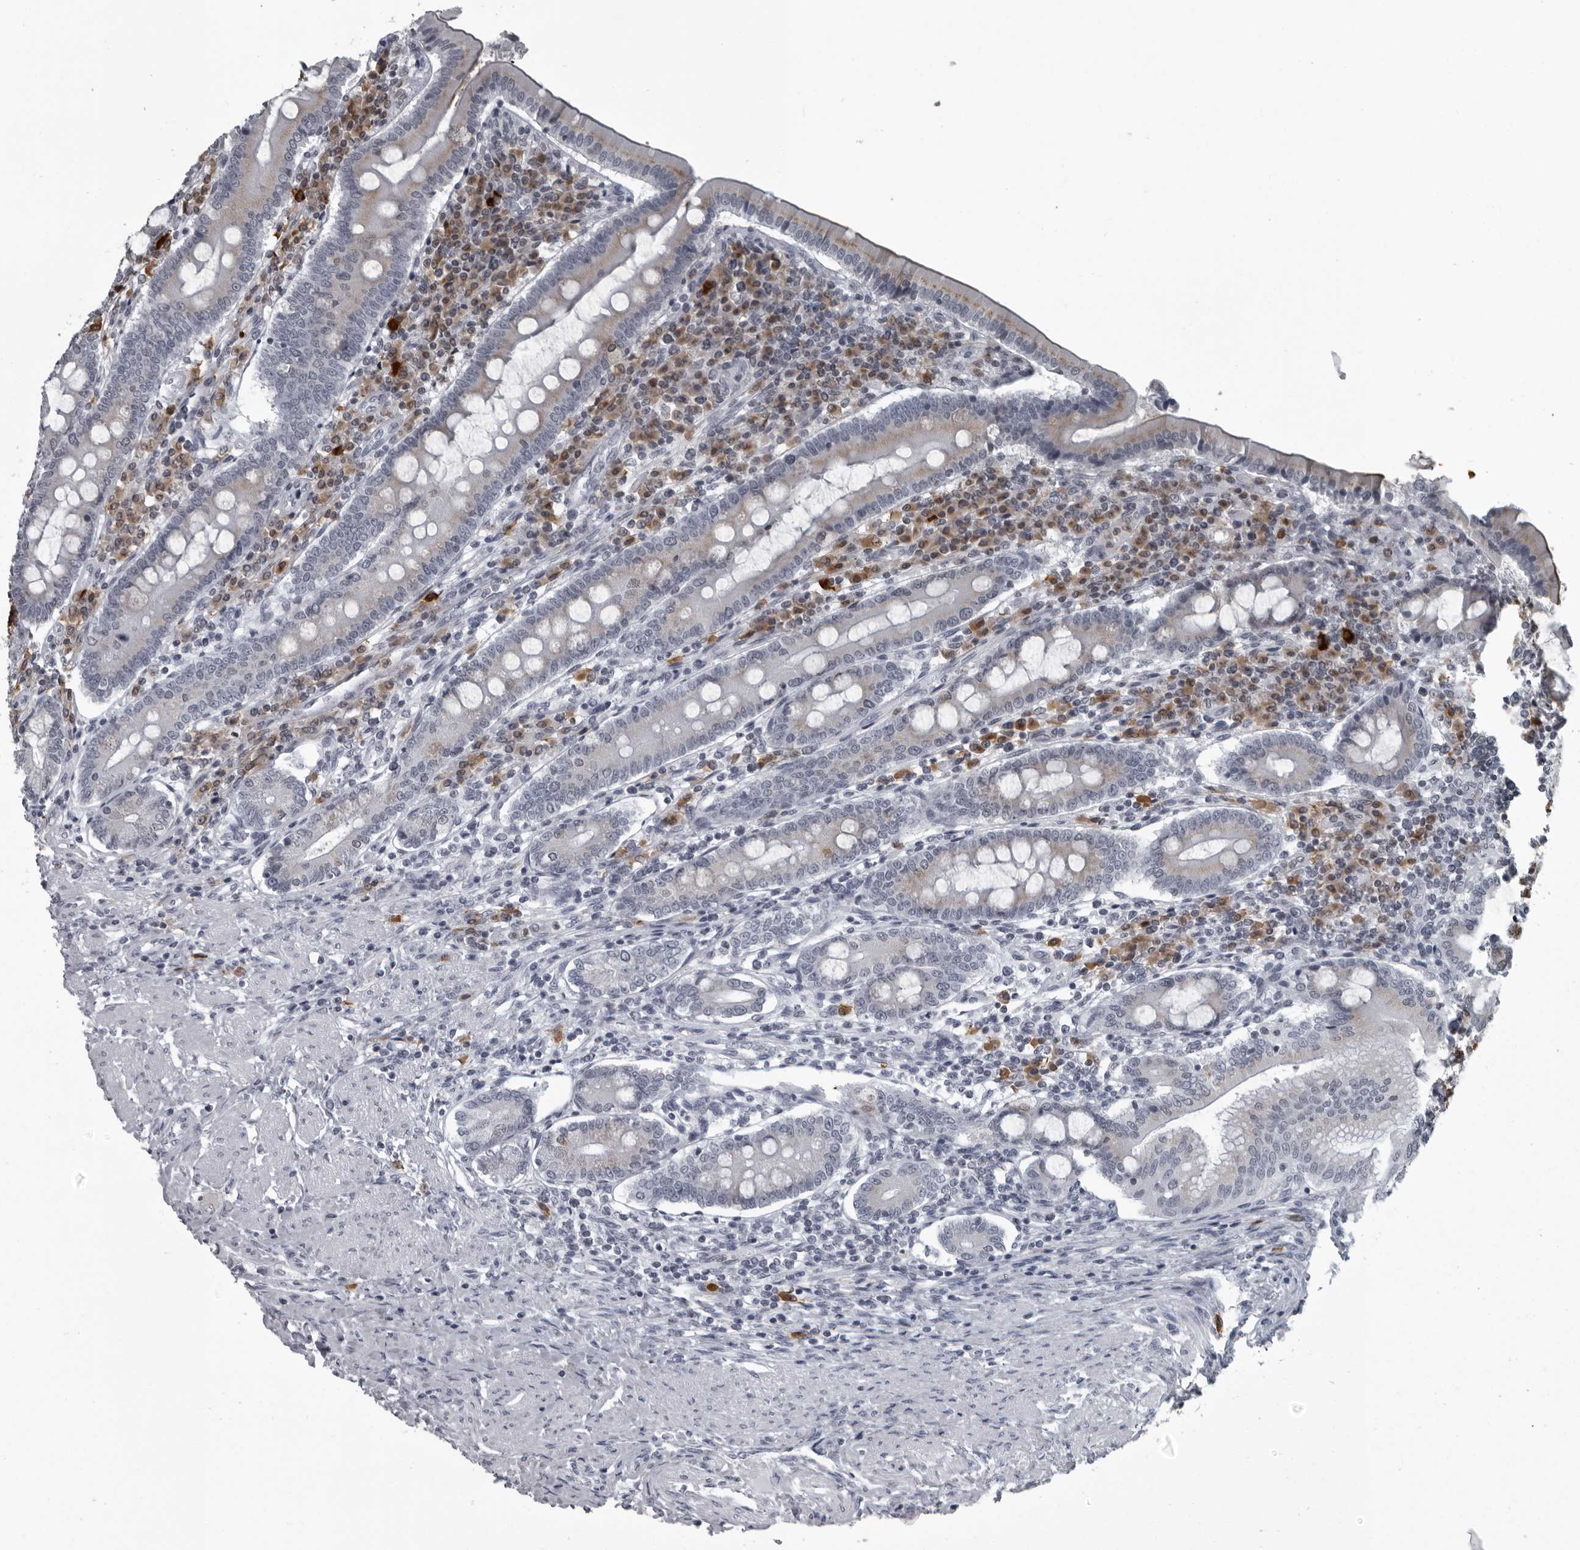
{"staining": {"intensity": "moderate", "quantity": "25%-75%", "location": "cytoplasmic/membranous,nuclear"}, "tissue": "duodenum", "cell_type": "Glandular cells", "image_type": "normal", "snomed": [{"axis": "morphology", "description": "Normal tissue, NOS"}, {"axis": "morphology", "description": "Adenocarcinoma, NOS"}, {"axis": "topography", "description": "Pancreas"}, {"axis": "topography", "description": "Duodenum"}], "caption": "DAB immunohistochemical staining of unremarkable human duodenum demonstrates moderate cytoplasmic/membranous,nuclear protein expression in approximately 25%-75% of glandular cells. The protein is shown in brown color, while the nuclei are stained blue.", "gene": "RTCA", "patient": {"sex": "male", "age": 50}}